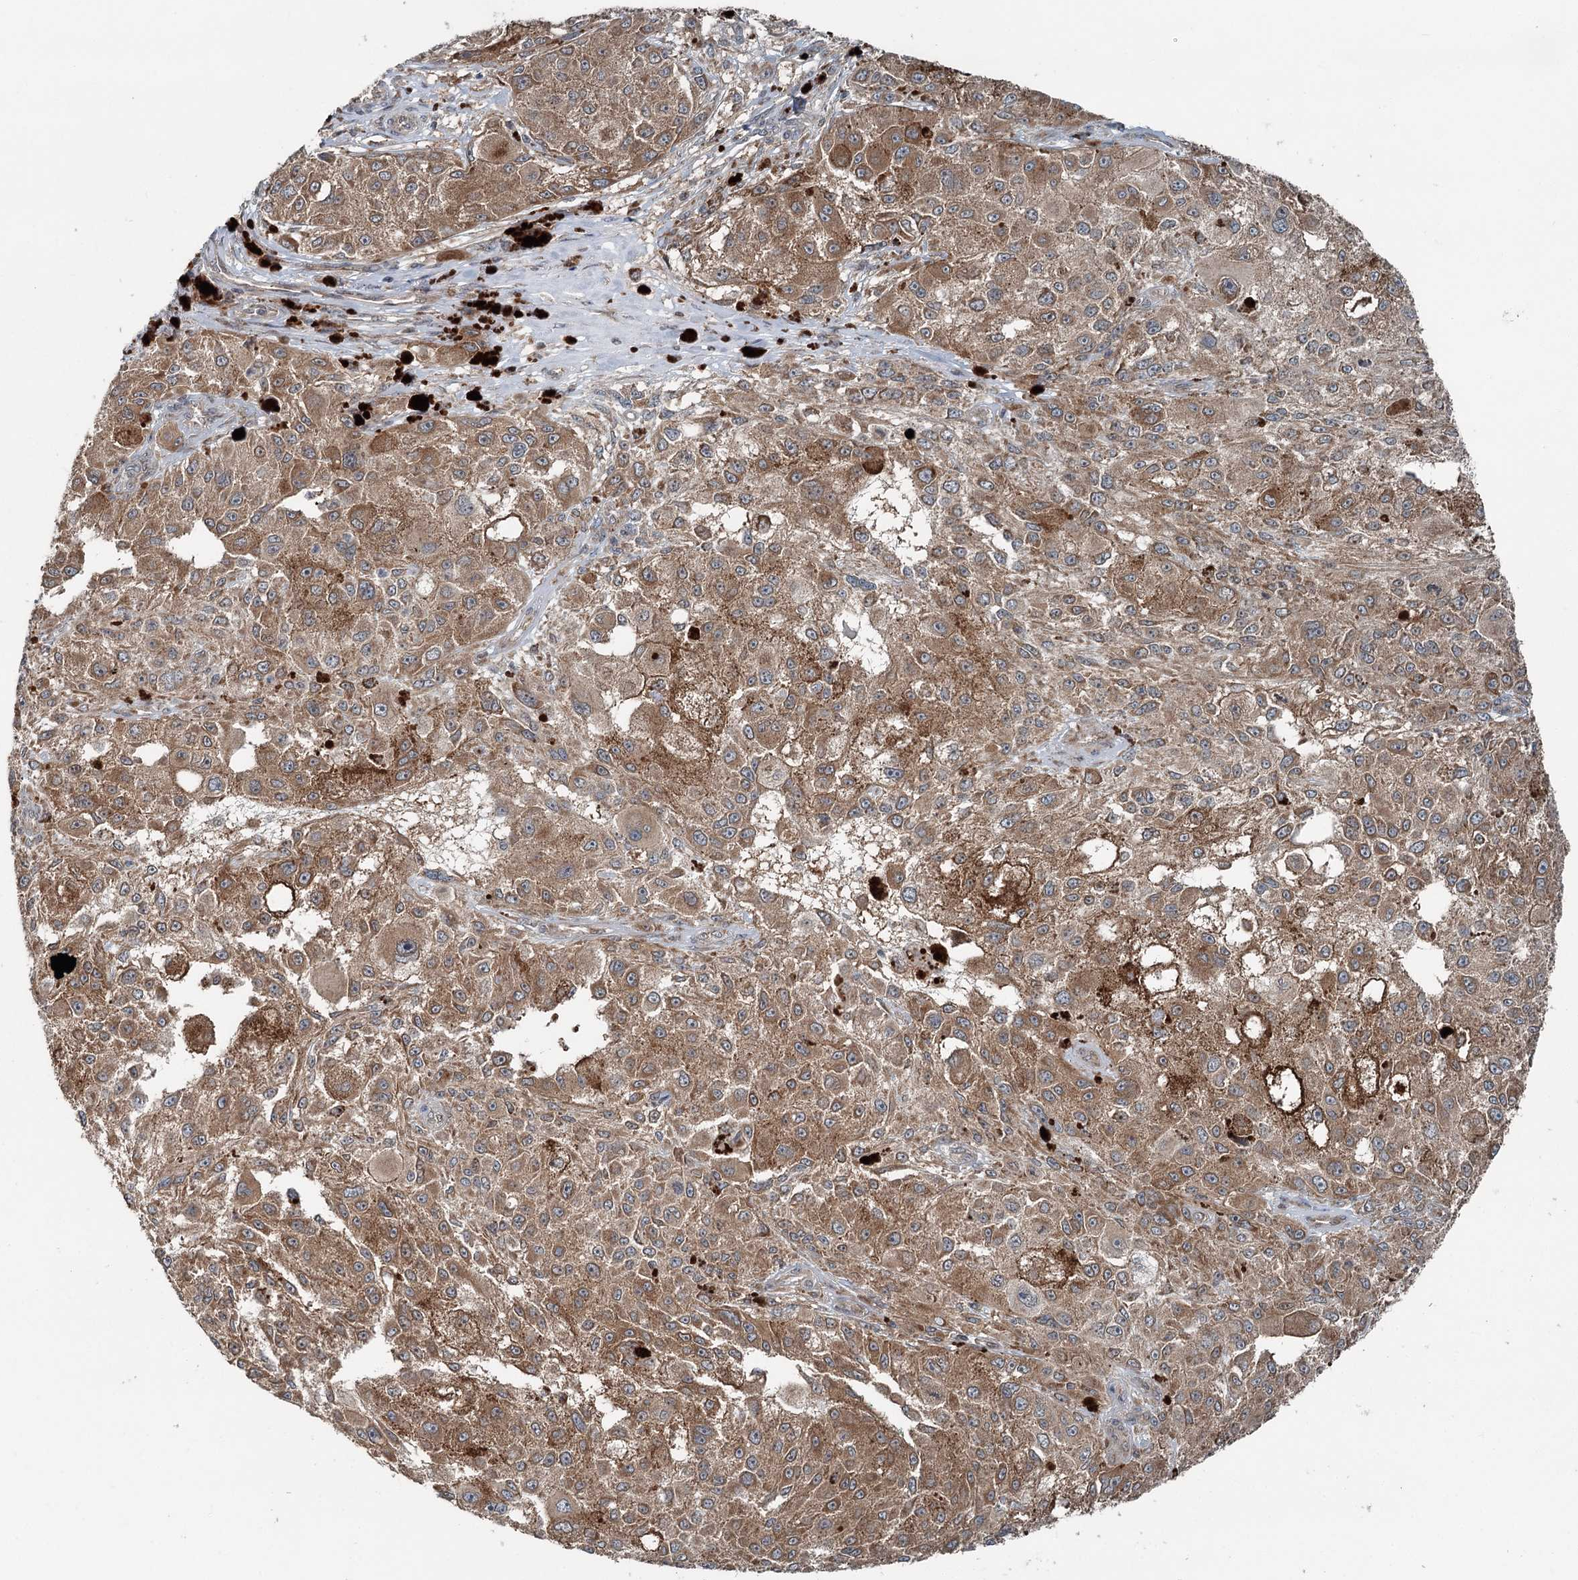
{"staining": {"intensity": "moderate", "quantity": ">75%", "location": "cytoplasmic/membranous"}, "tissue": "melanoma", "cell_type": "Tumor cells", "image_type": "cancer", "snomed": [{"axis": "morphology", "description": "Necrosis, NOS"}, {"axis": "morphology", "description": "Malignant melanoma, NOS"}, {"axis": "topography", "description": "Skin"}], "caption": "Malignant melanoma stained with a brown dye exhibits moderate cytoplasmic/membranous positive expression in about >75% of tumor cells.", "gene": "WAPL", "patient": {"sex": "female", "age": 87}}